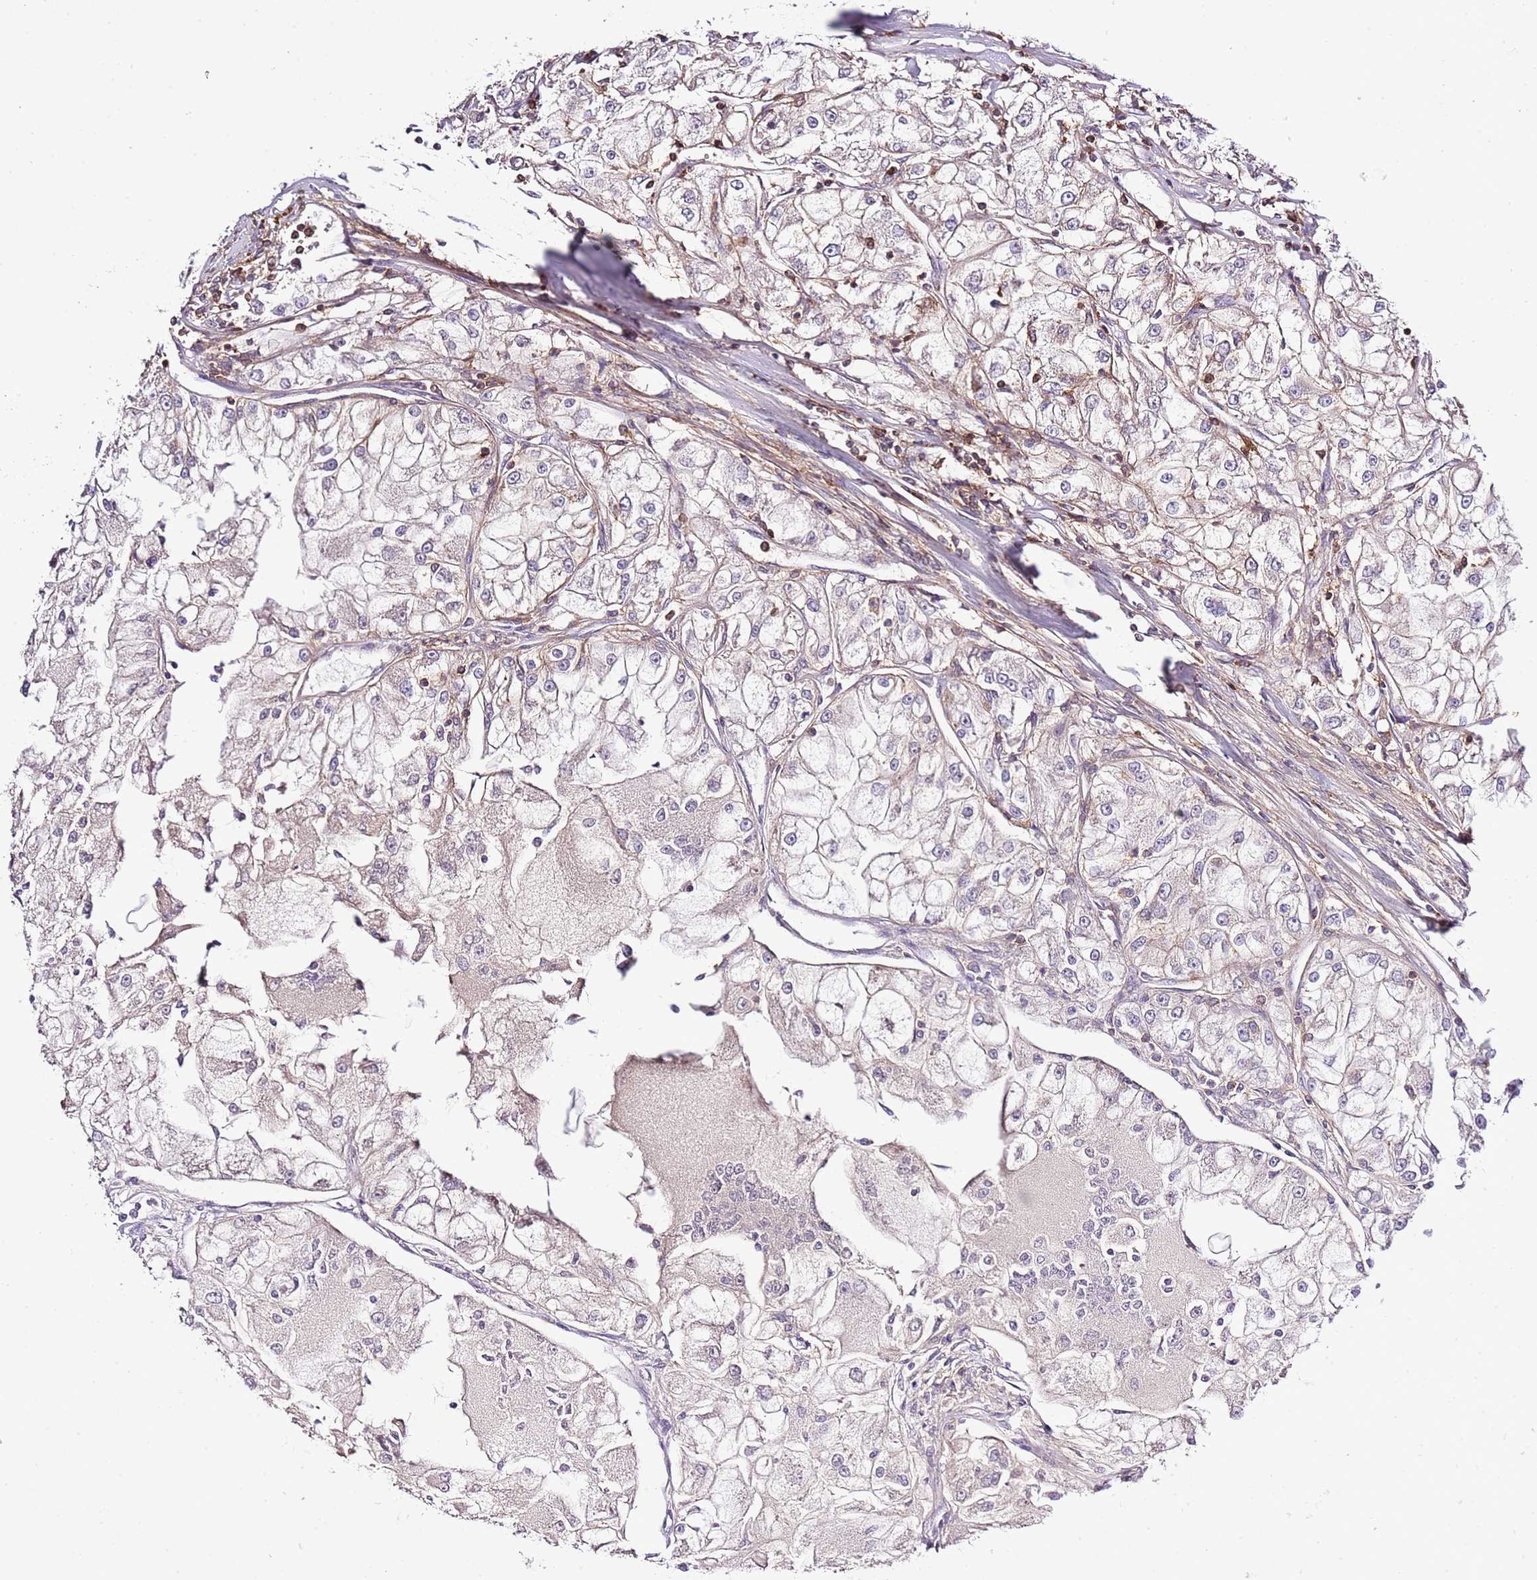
{"staining": {"intensity": "negative", "quantity": "none", "location": "none"}, "tissue": "renal cancer", "cell_type": "Tumor cells", "image_type": "cancer", "snomed": [{"axis": "morphology", "description": "Adenocarcinoma, NOS"}, {"axis": "topography", "description": "Kidney"}], "caption": "This photomicrograph is of renal adenocarcinoma stained with immunohistochemistry to label a protein in brown with the nuclei are counter-stained blue. There is no positivity in tumor cells.", "gene": "EFHD1", "patient": {"sex": "female", "age": 72}}